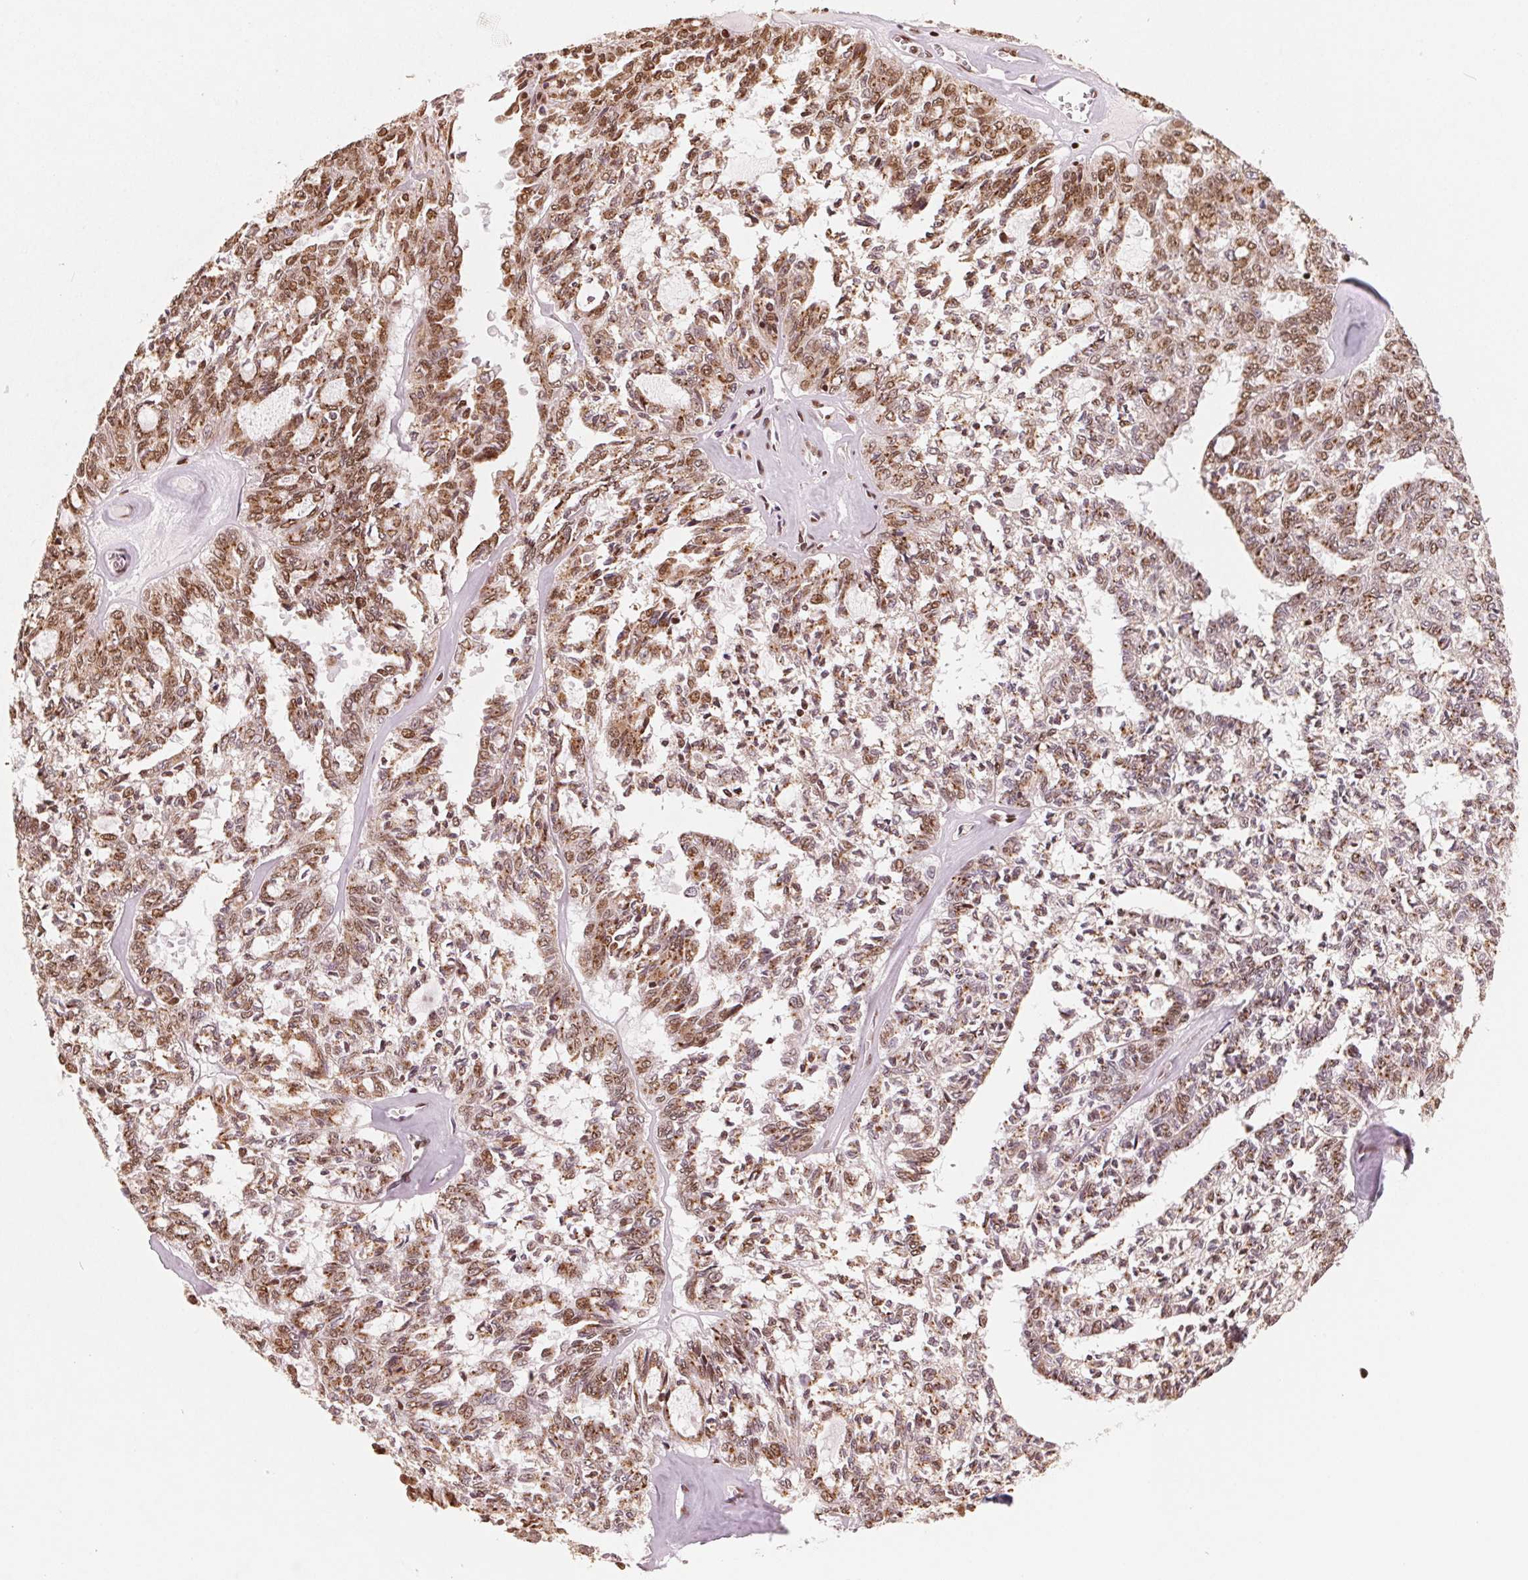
{"staining": {"intensity": "moderate", "quantity": ">75%", "location": "nuclear"}, "tissue": "ovarian cancer", "cell_type": "Tumor cells", "image_type": "cancer", "snomed": [{"axis": "morphology", "description": "Cystadenocarcinoma, serous, NOS"}, {"axis": "topography", "description": "Ovary"}], "caption": "Immunohistochemical staining of serous cystadenocarcinoma (ovarian) displays moderate nuclear protein positivity in about >75% of tumor cells.", "gene": "TOPORS", "patient": {"sex": "female", "age": 71}}